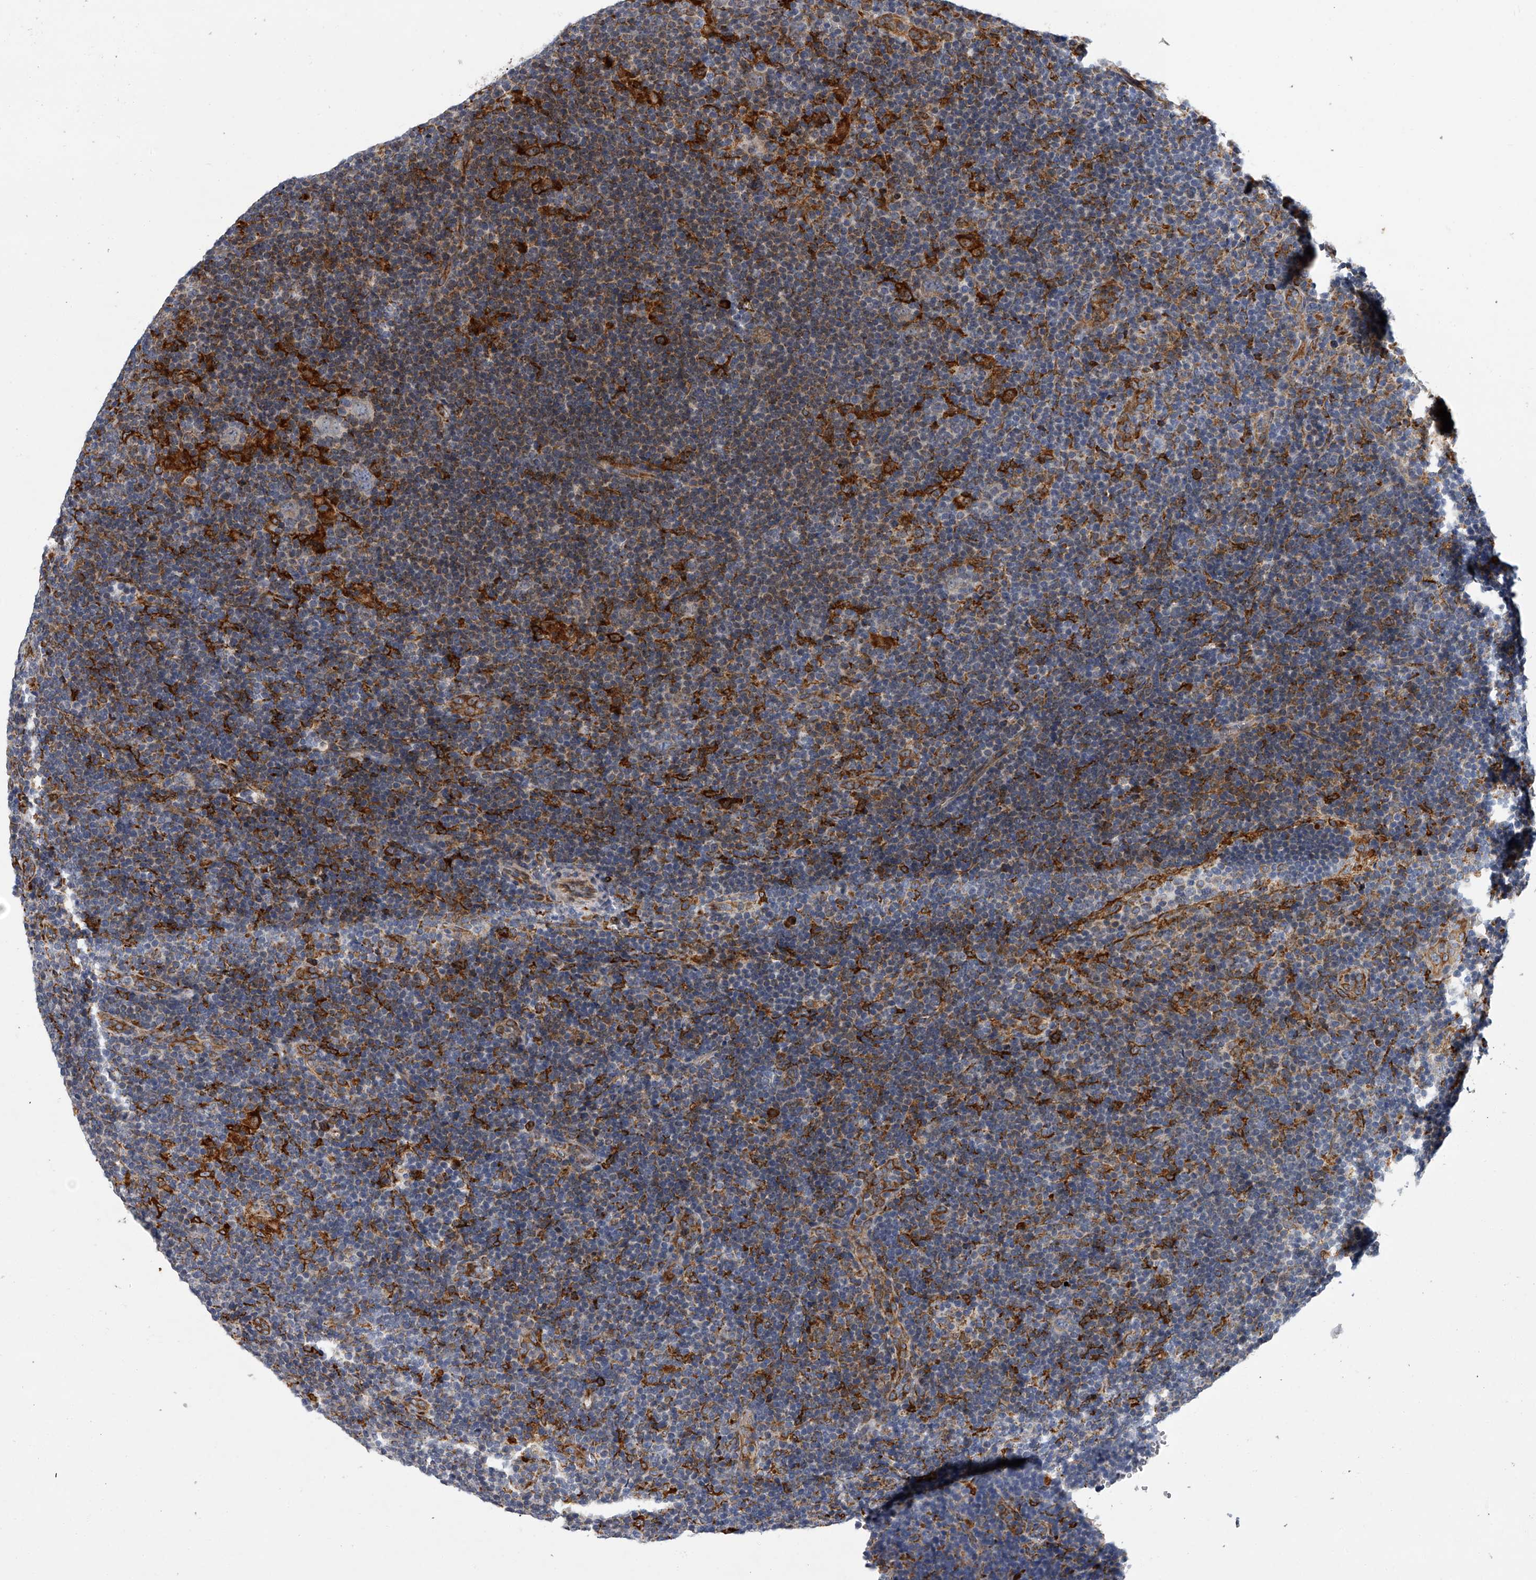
{"staining": {"intensity": "negative", "quantity": "none", "location": "none"}, "tissue": "lymphoma", "cell_type": "Tumor cells", "image_type": "cancer", "snomed": [{"axis": "morphology", "description": "Hodgkin's disease, NOS"}, {"axis": "topography", "description": "Lymph node"}], "caption": "This photomicrograph is of lymphoma stained with immunohistochemistry (IHC) to label a protein in brown with the nuclei are counter-stained blue. There is no staining in tumor cells.", "gene": "TMEM63C", "patient": {"sex": "female", "age": 57}}